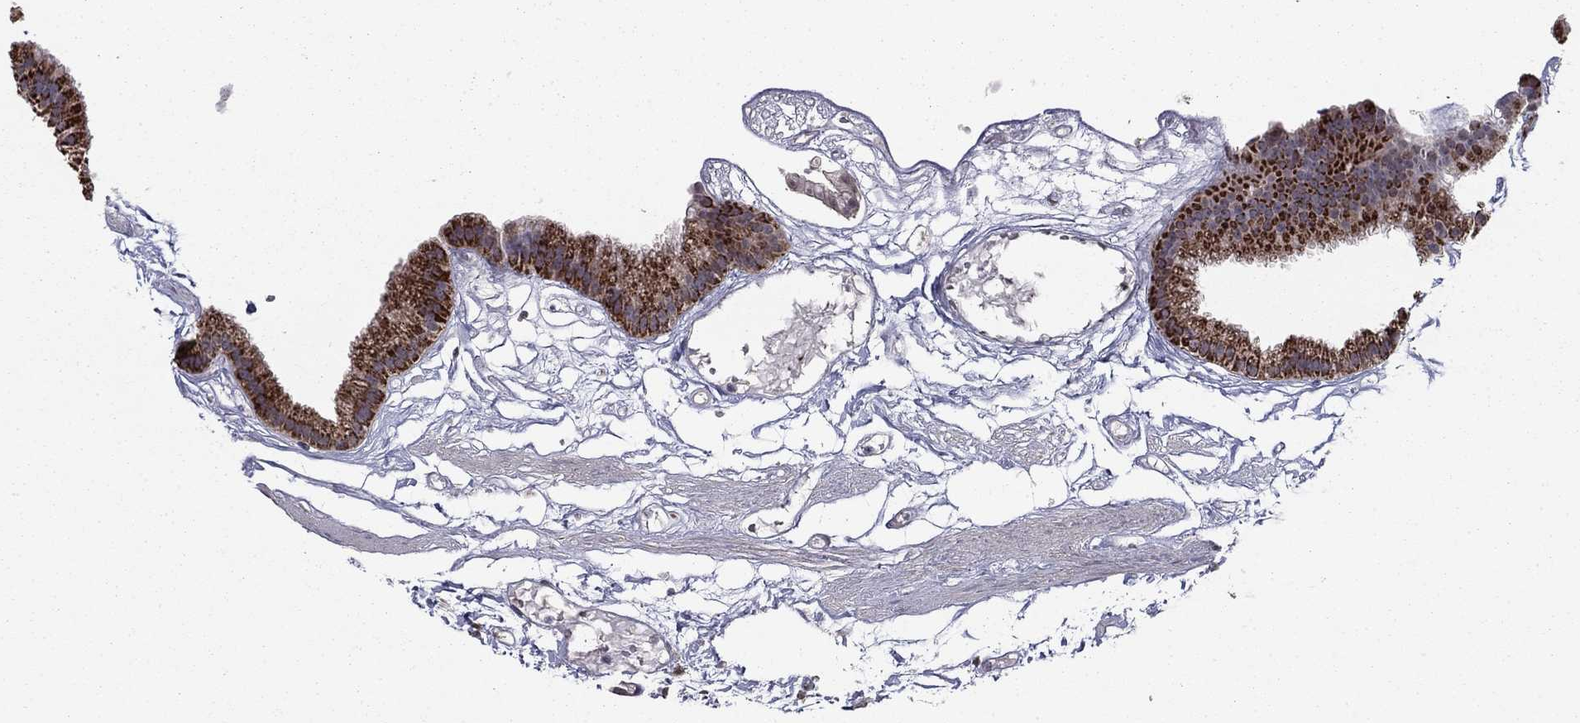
{"staining": {"intensity": "strong", "quantity": ">75%", "location": "cytoplasmic/membranous"}, "tissue": "gallbladder", "cell_type": "Glandular cells", "image_type": "normal", "snomed": [{"axis": "morphology", "description": "Normal tissue, NOS"}, {"axis": "topography", "description": "Gallbladder"}], "caption": "Immunohistochemical staining of benign human gallbladder shows high levels of strong cytoplasmic/membranous positivity in about >75% of glandular cells. The protein of interest is shown in brown color, while the nuclei are stained blue.", "gene": "NKIRAS1", "patient": {"sex": "female", "age": 45}}